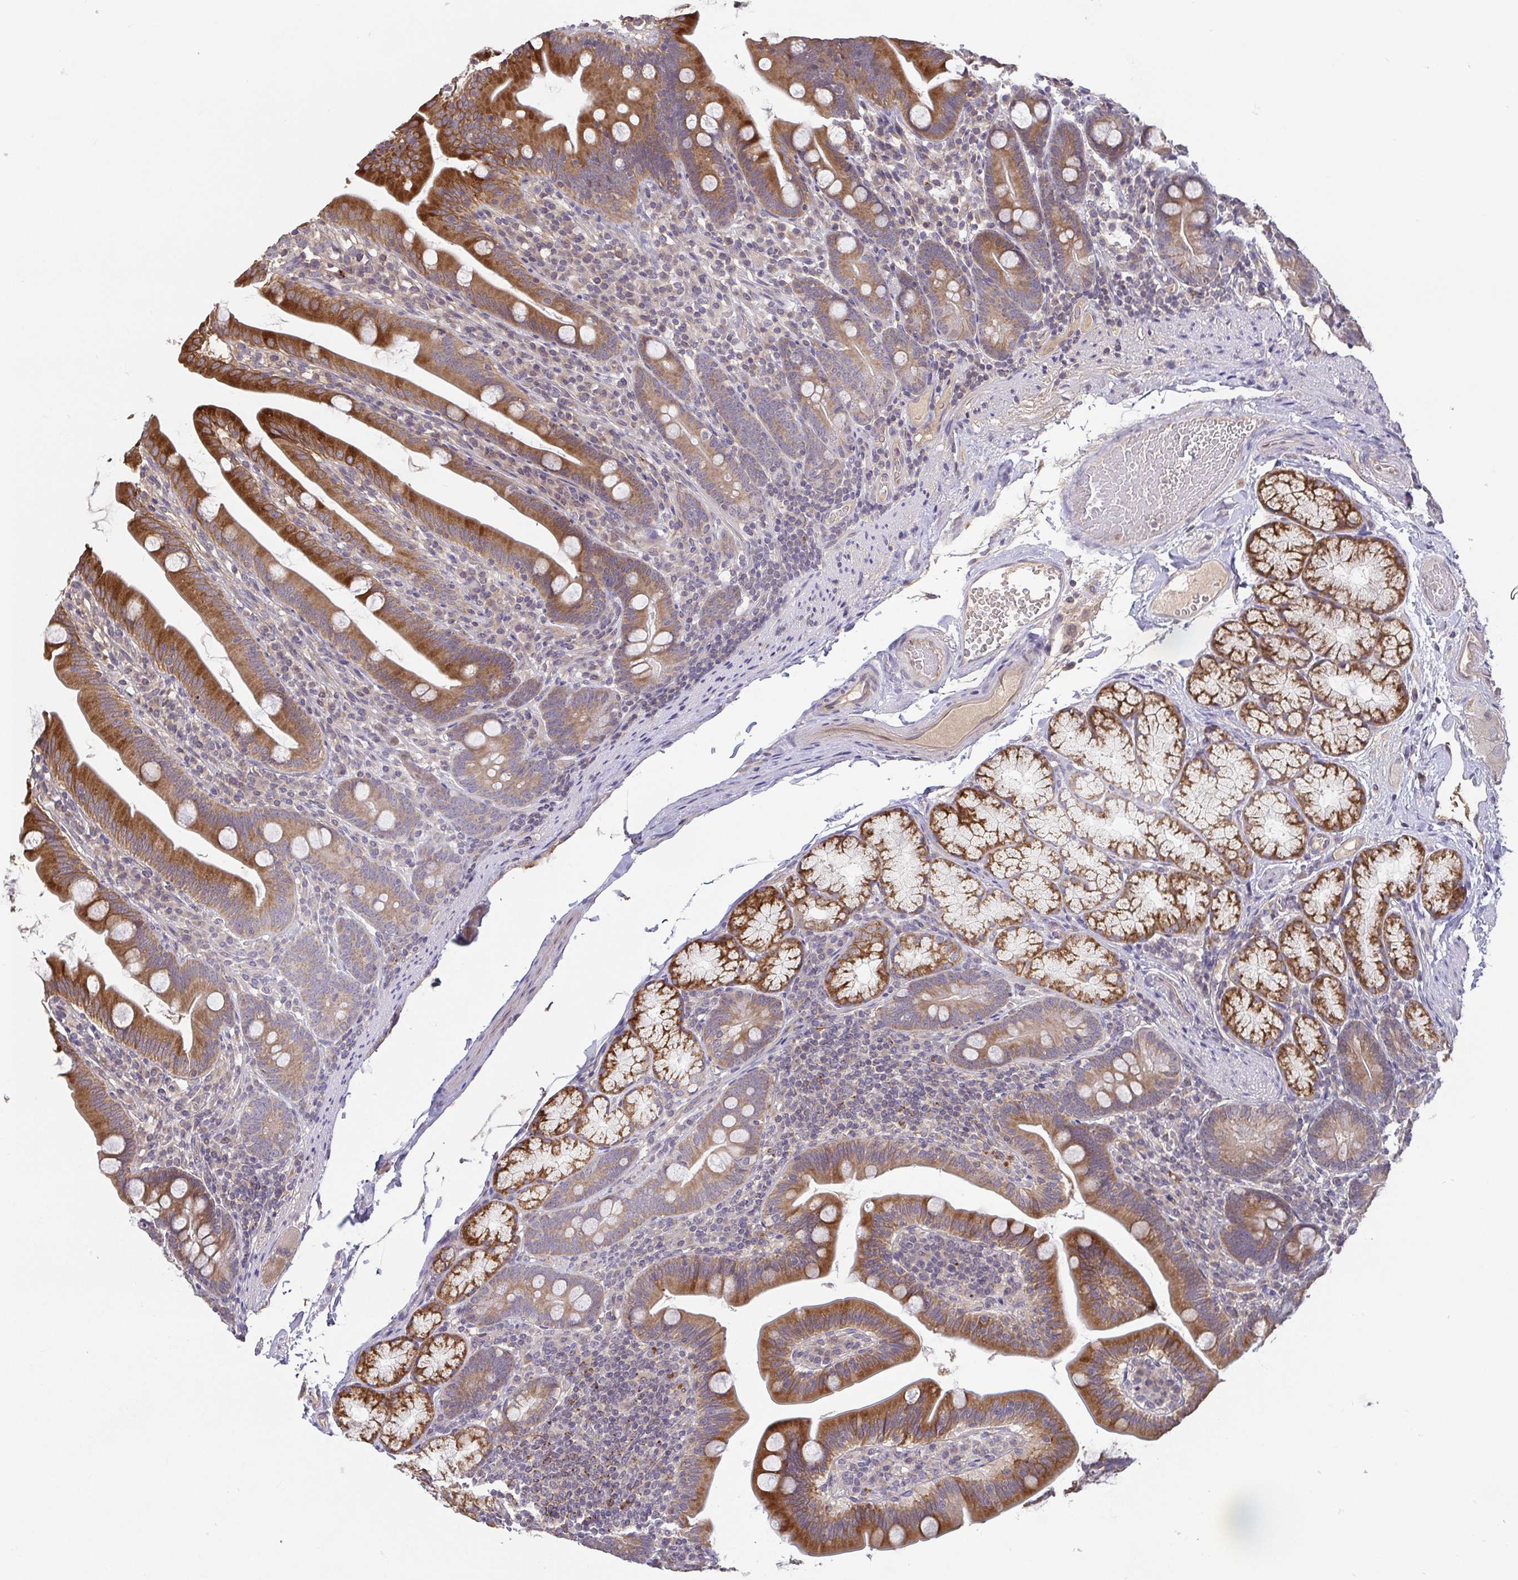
{"staining": {"intensity": "strong", "quantity": "25%-75%", "location": "cytoplasmic/membranous"}, "tissue": "duodenum", "cell_type": "Glandular cells", "image_type": "normal", "snomed": [{"axis": "morphology", "description": "Normal tissue, NOS"}, {"axis": "topography", "description": "Duodenum"}], "caption": "Protein expression analysis of normal human duodenum reveals strong cytoplasmic/membranous expression in about 25%-75% of glandular cells. The staining was performed using DAB (3,3'-diaminobenzidine) to visualize the protein expression in brown, while the nuclei were stained in blue with hematoxylin (Magnification: 20x).", "gene": "OSBPL7", "patient": {"sex": "female", "age": 67}}